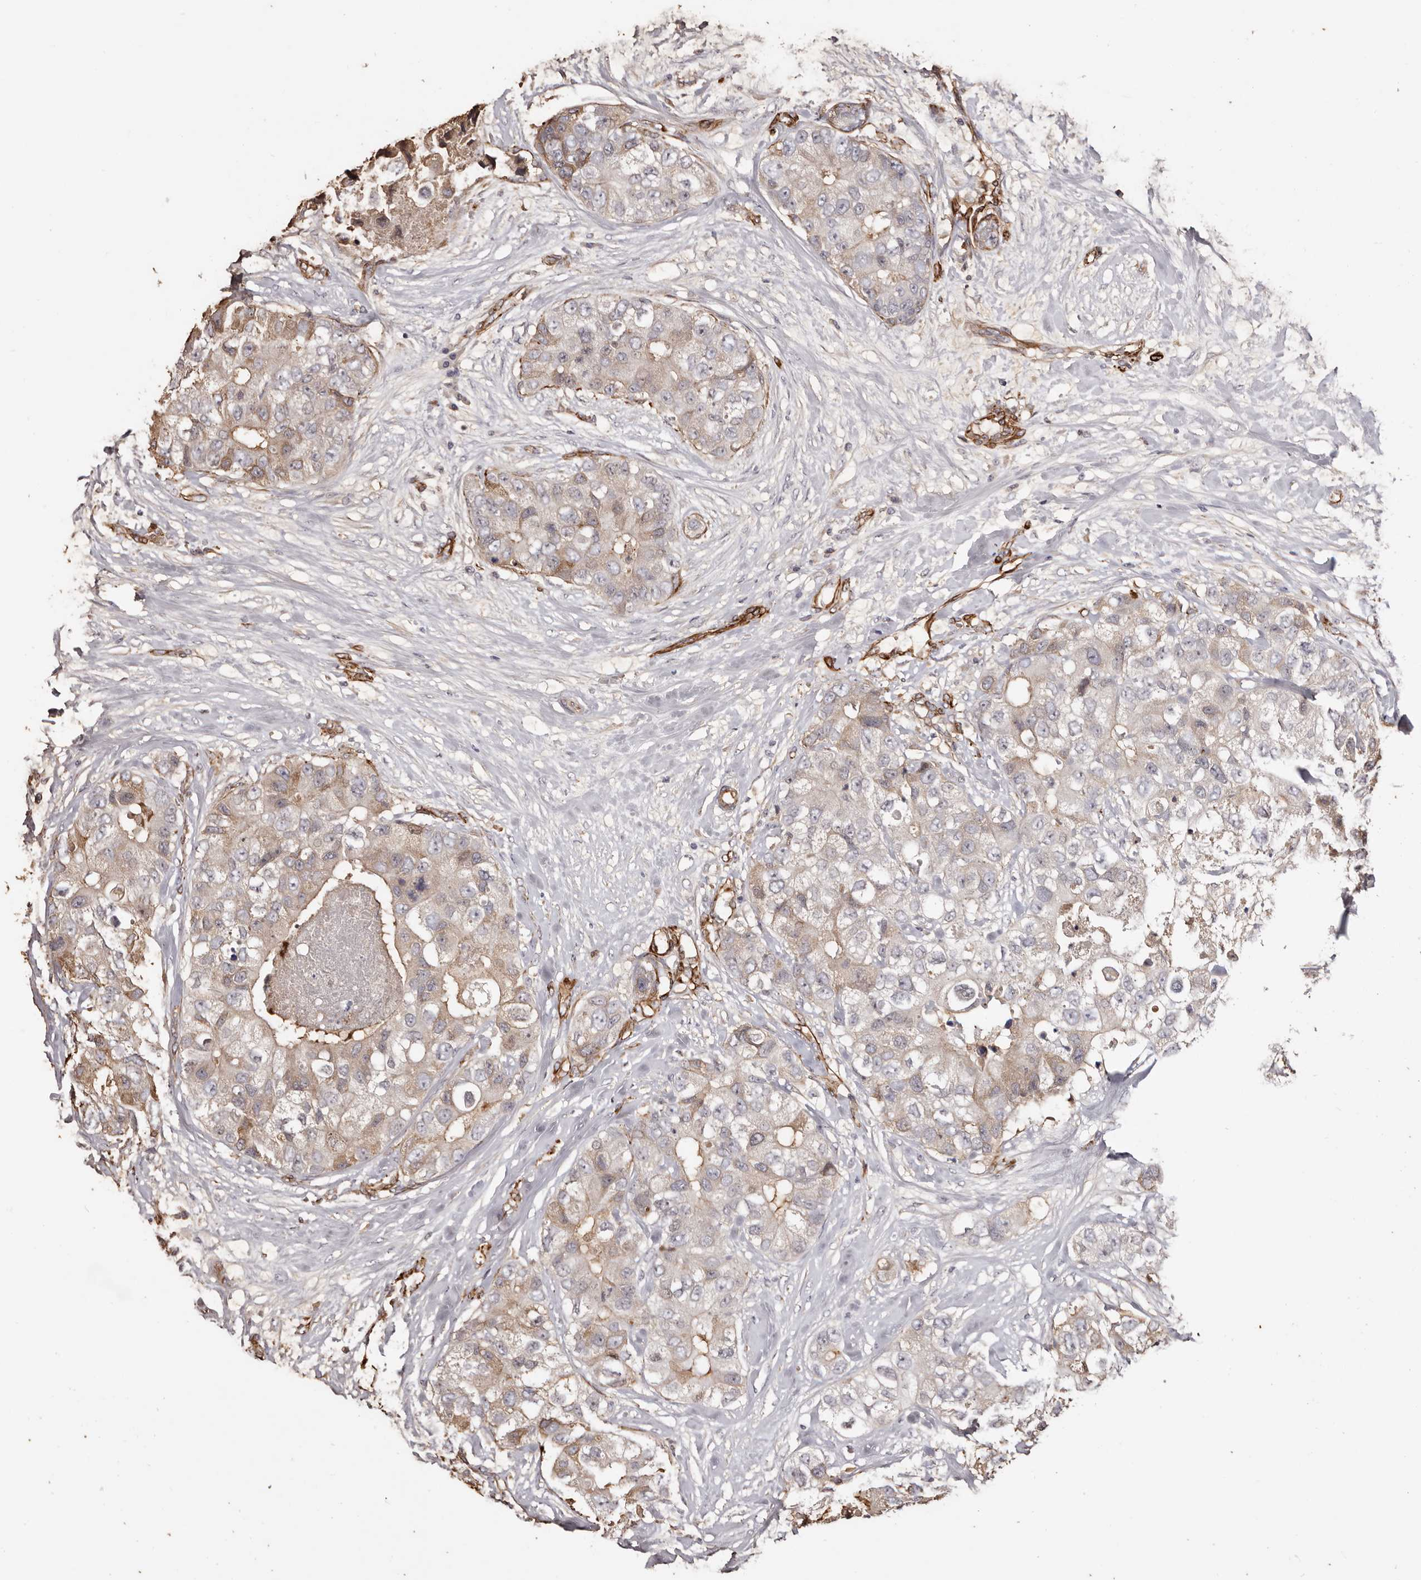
{"staining": {"intensity": "weak", "quantity": "25%-75%", "location": "cytoplasmic/membranous"}, "tissue": "breast cancer", "cell_type": "Tumor cells", "image_type": "cancer", "snomed": [{"axis": "morphology", "description": "Duct carcinoma"}, {"axis": "topography", "description": "Breast"}], "caption": "Immunohistochemical staining of invasive ductal carcinoma (breast) shows low levels of weak cytoplasmic/membranous protein expression in approximately 25%-75% of tumor cells. (DAB IHC, brown staining for protein, blue staining for nuclei).", "gene": "ZNF557", "patient": {"sex": "female", "age": 62}}